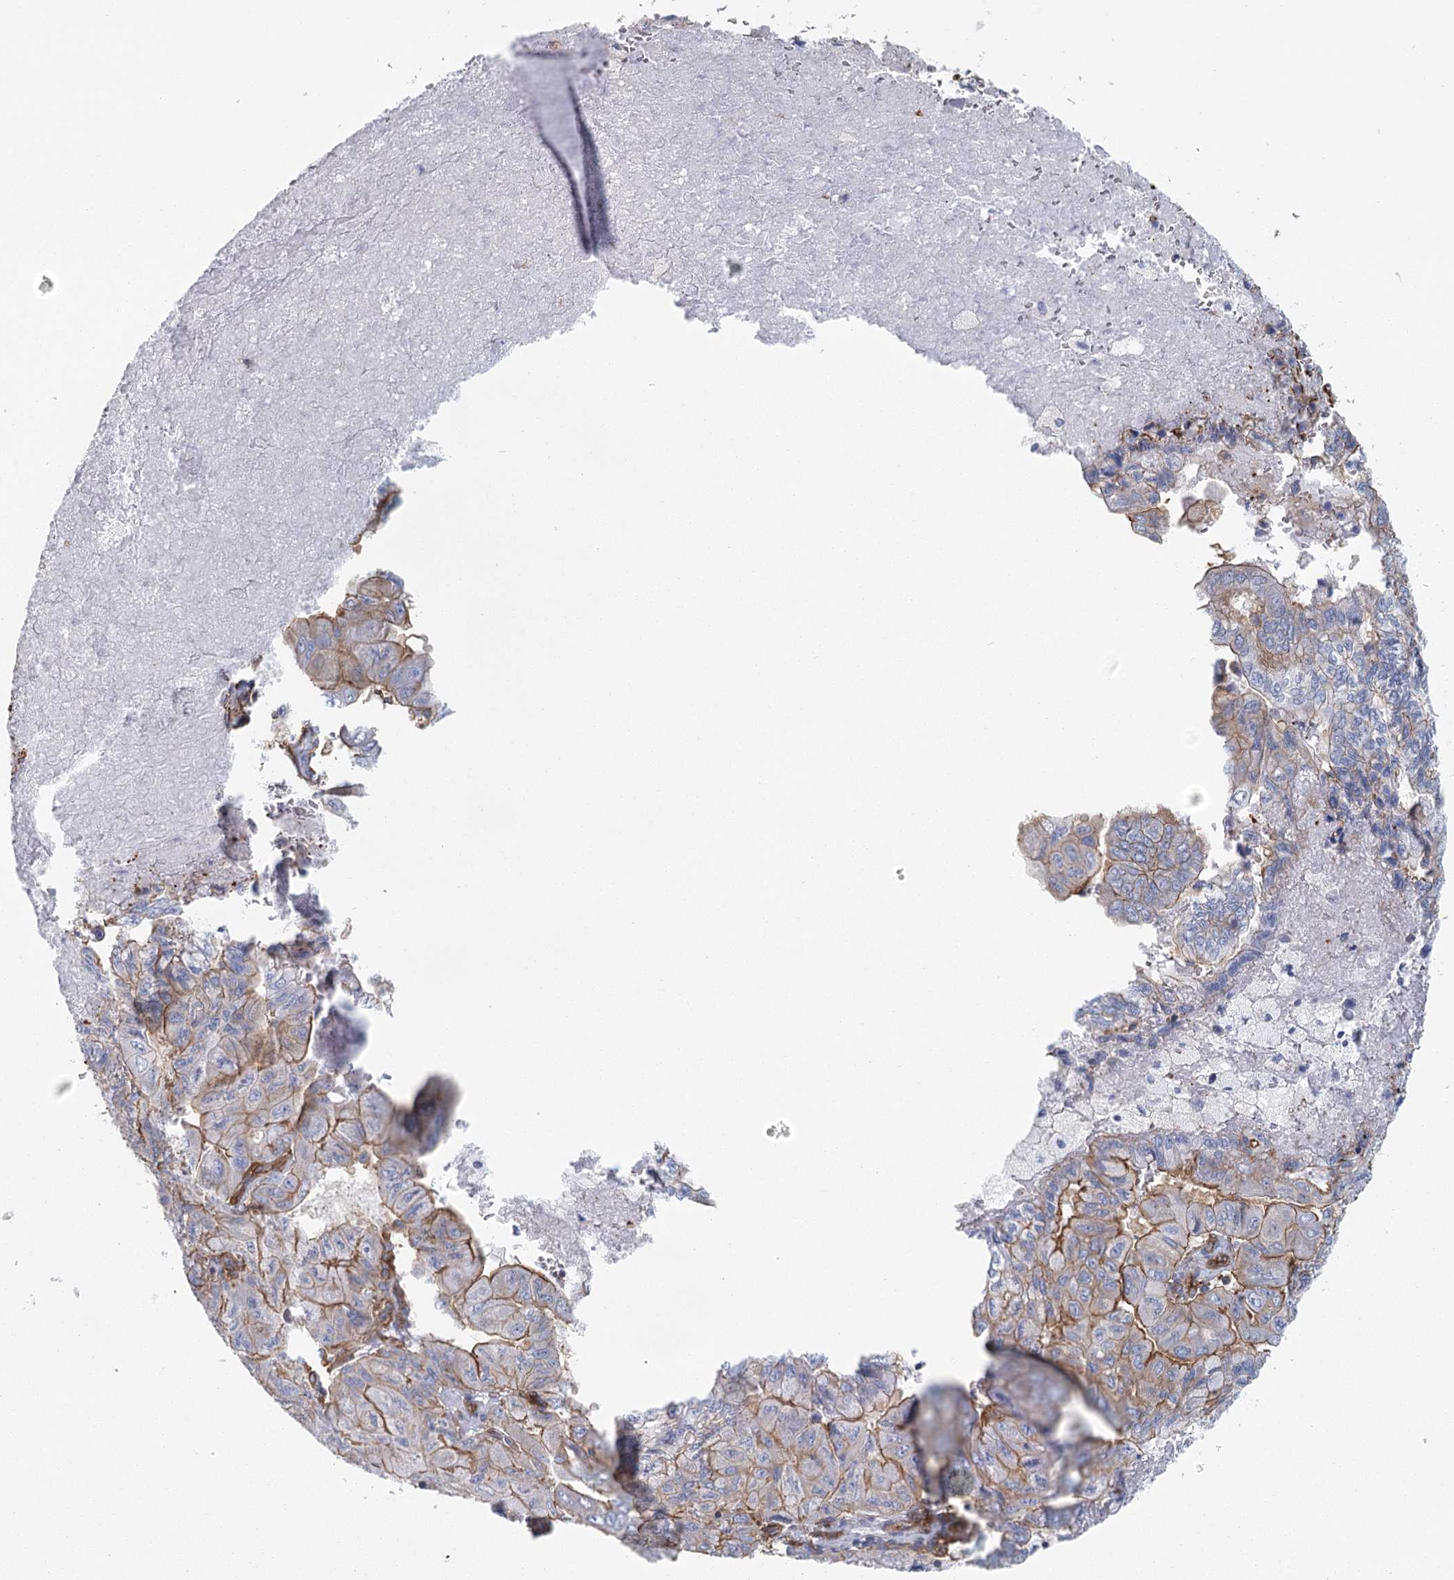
{"staining": {"intensity": "moderate", "quantity": ">75%", "location": "cytoplasmic/membranous"}, "tissue": "pancreatic cancer", "cell_type": "Tumor cells", "image_type": "cancer", "snomed": [{"axis": "morphology", "description": "Adenocarcinoma, NOS"}, {"axis": "topography", "description": "Pancreas"}], "caption": "Brown immunohistochemical staining in human pancreatic cancer (adenocarcinoma) demonstrates moderate cytoplasmic/membranous staining in approximately >75% of tumor cells. (Brightfield microscopy of DAB IHC at high magnification).", "gene": "IFT46", "patient": {"sex": "male", "age": 51}}